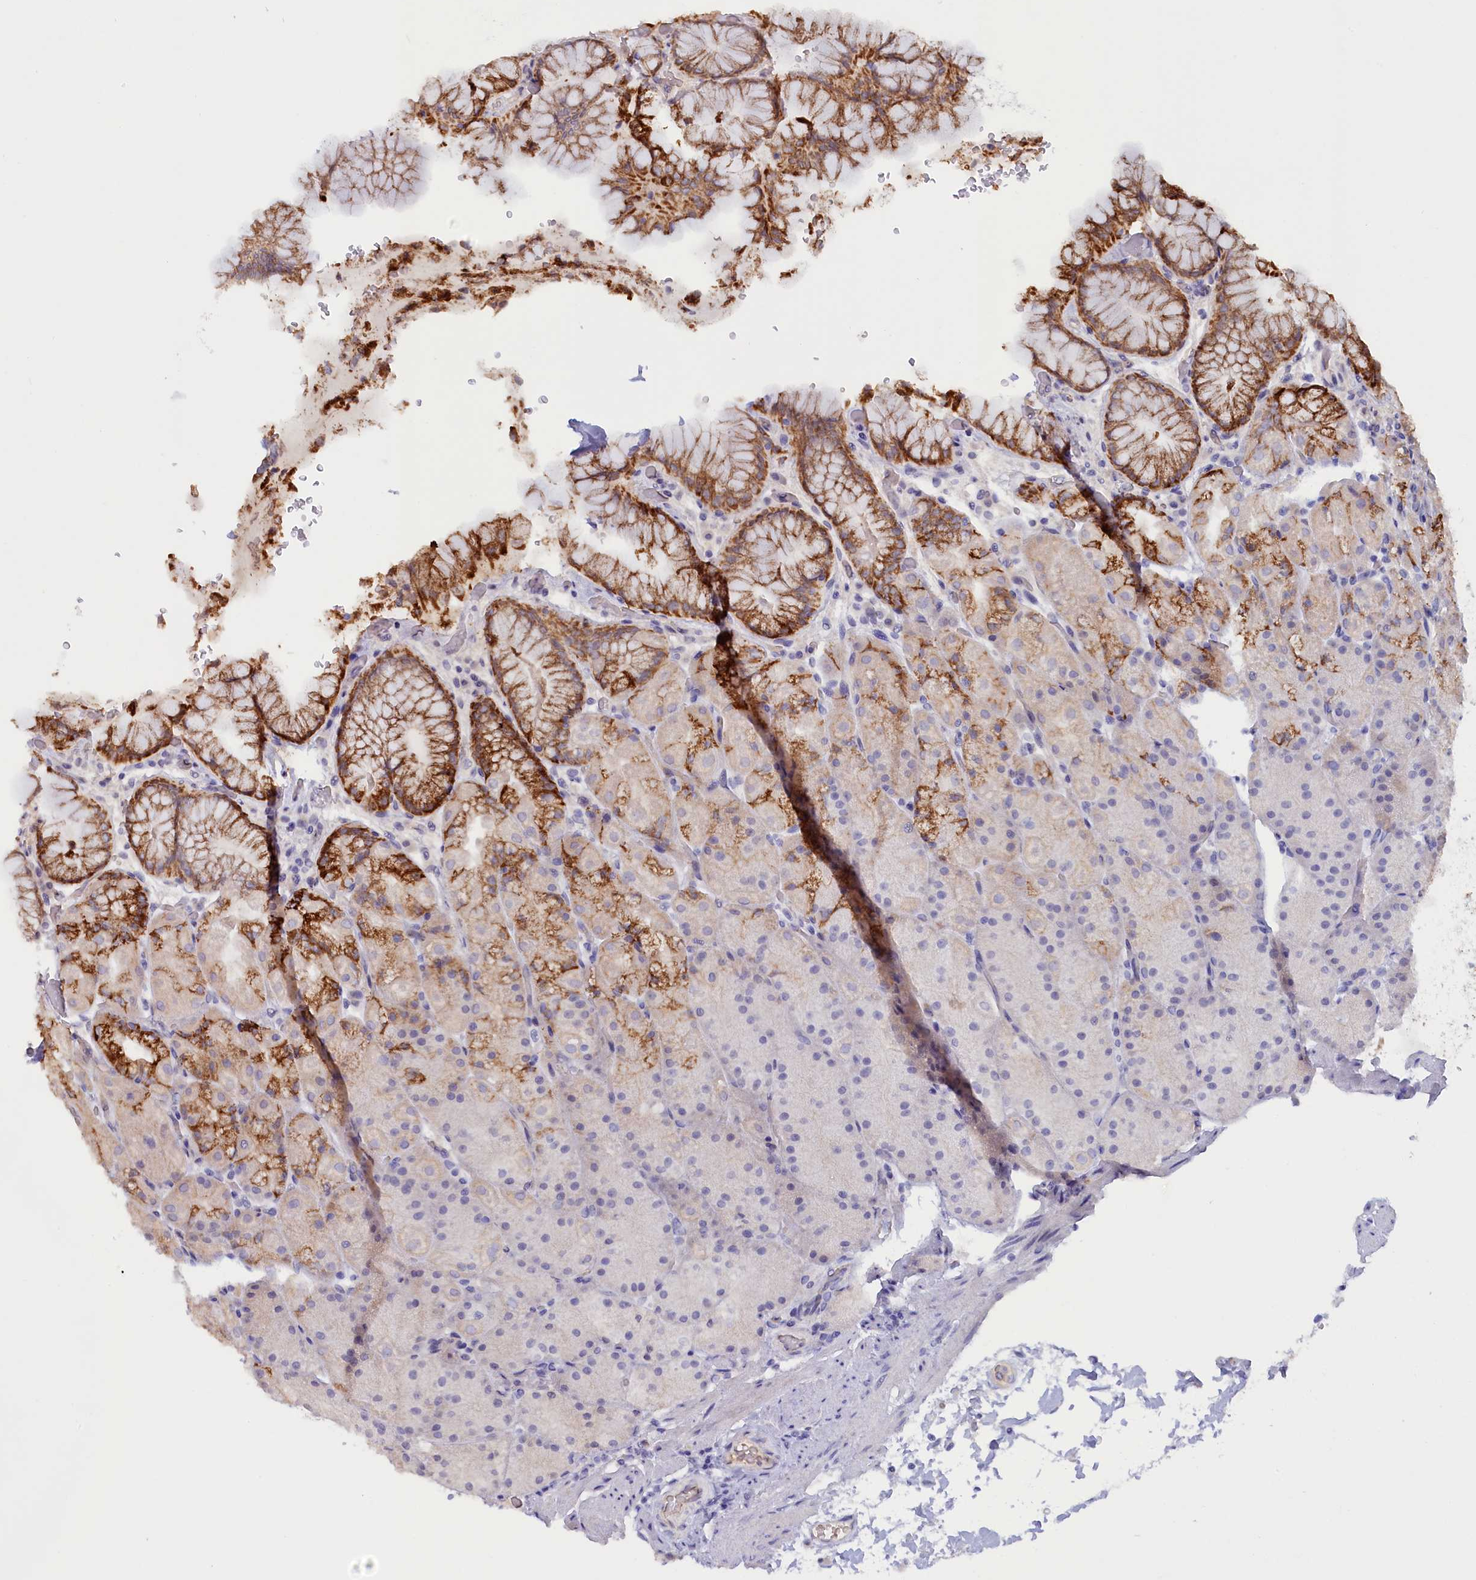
{"staining": {"intensity": "strong", "quantity": "25%-75%", "location": "cytoplasmic/membranous"}, "tissue": "stomach", "cell_type": "Glandular cells", "image_type": "normal", "snomed": [{"axis": "morphology", "description": "Normal tissue, NOS"}, {"axis": "topography", "description": "Stomach, upper"}, {"axis": "topography", "description": "Stomach, lower"}], "caption": "A micrograph of stomach stained for a protein reveals strong cytoplasmic/membranous brown staining in glandular cells.", "gene": "ZSWIM4", "patient": {"sex": "male", "age": 67}}